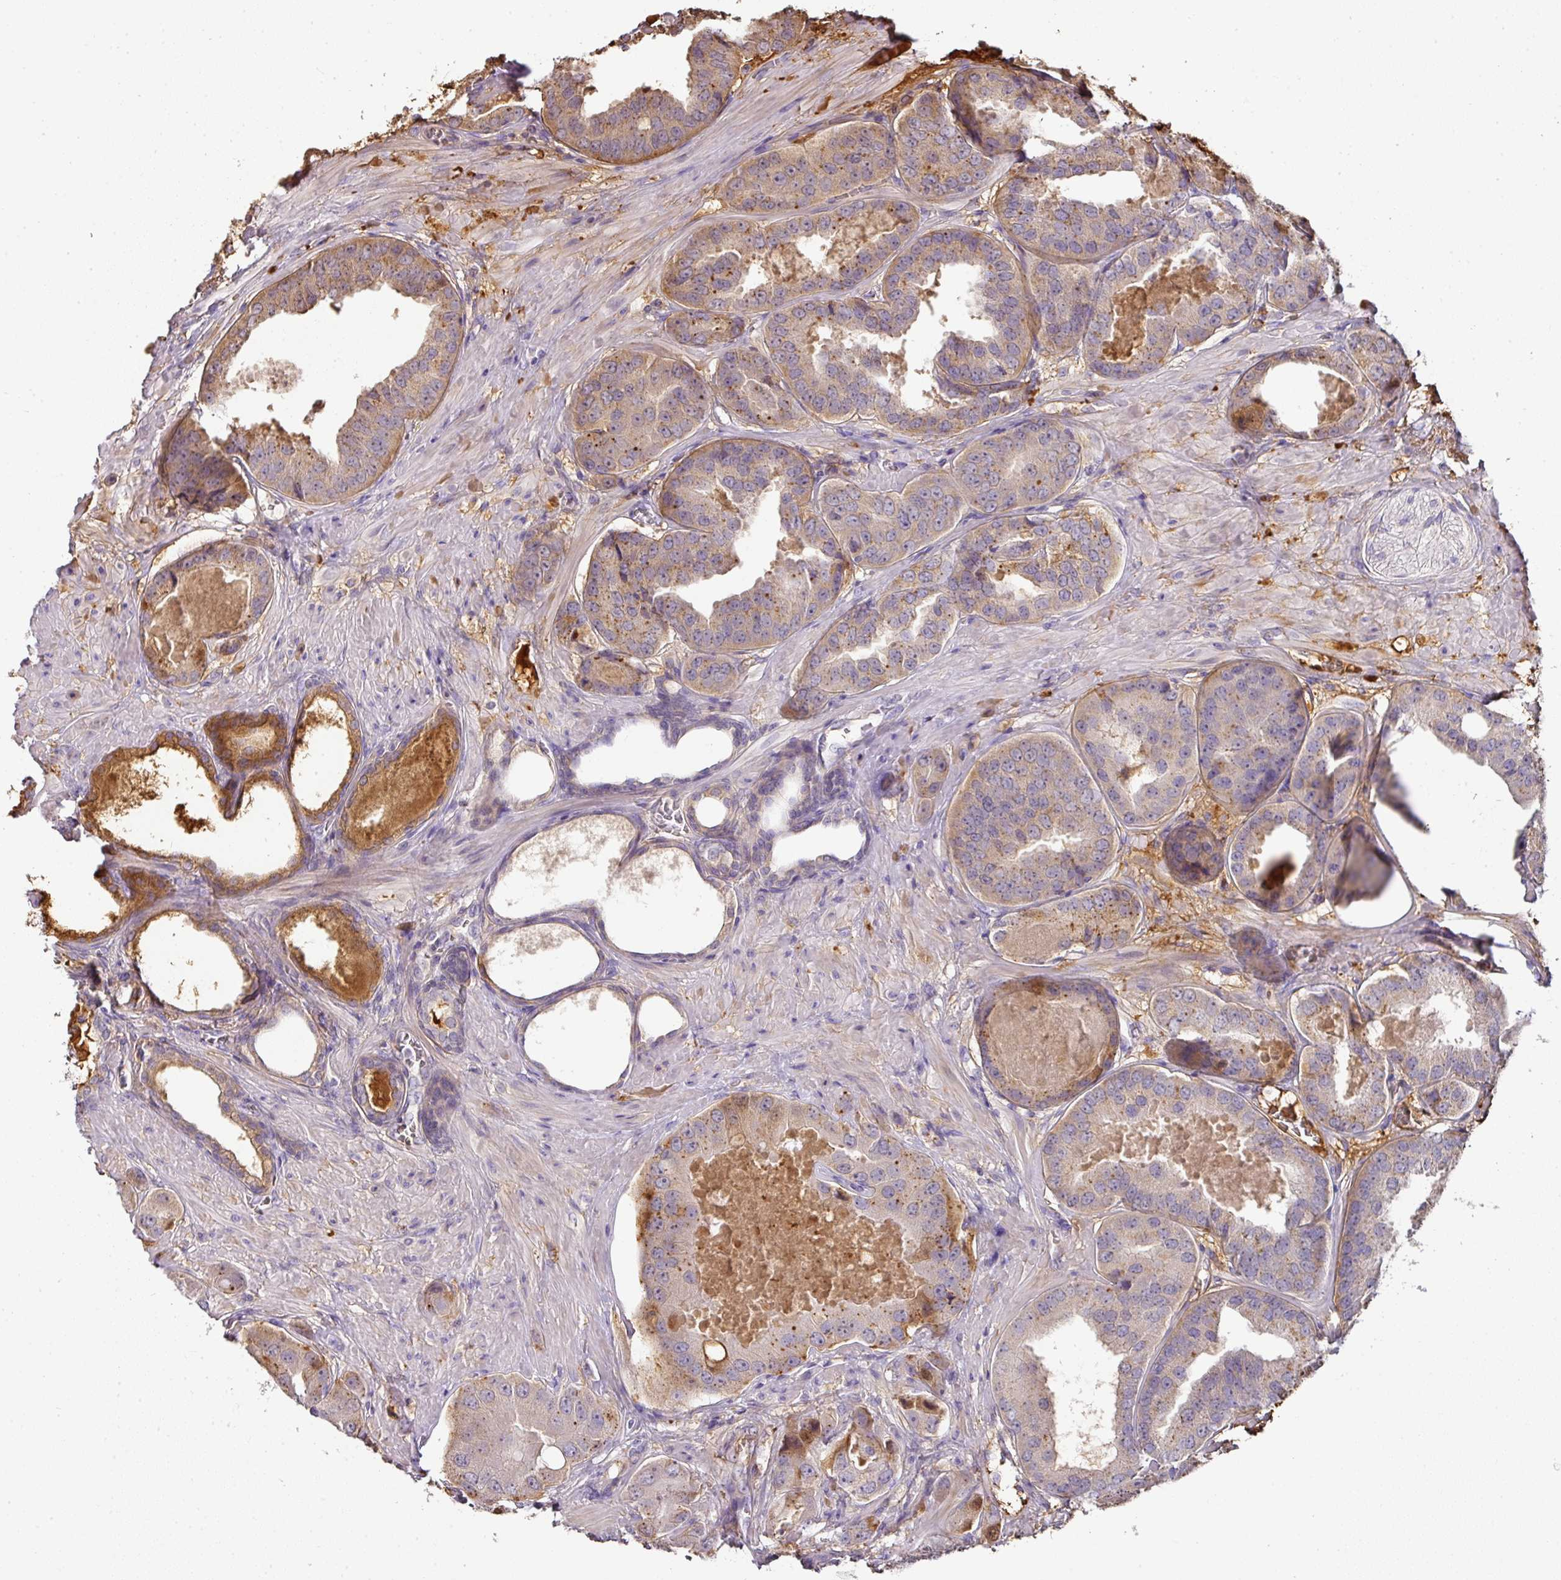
{"staining": {"intensity": "moderate", "quantity": "<25%", "location": "cytoplasmic/membranous"}, "tissue": "prostate cancer", "cell_type": "Tumor cells", "image_type": "cancer", "snomed": [{"axis": "morphology", "description": "Adenocarcinoma, High grade"}, {"axis": "topography", "description": "Prostate"}], "caption": "Prostate cancer stained with DAB (3,3'-diaminobenzidine) IHC shows low levels of moderate cytoplasmic/membranous staining in approximately <25% of tumor cells.", "gene": "CCZ1", "patient": {"sex": "male", "age": 63}}